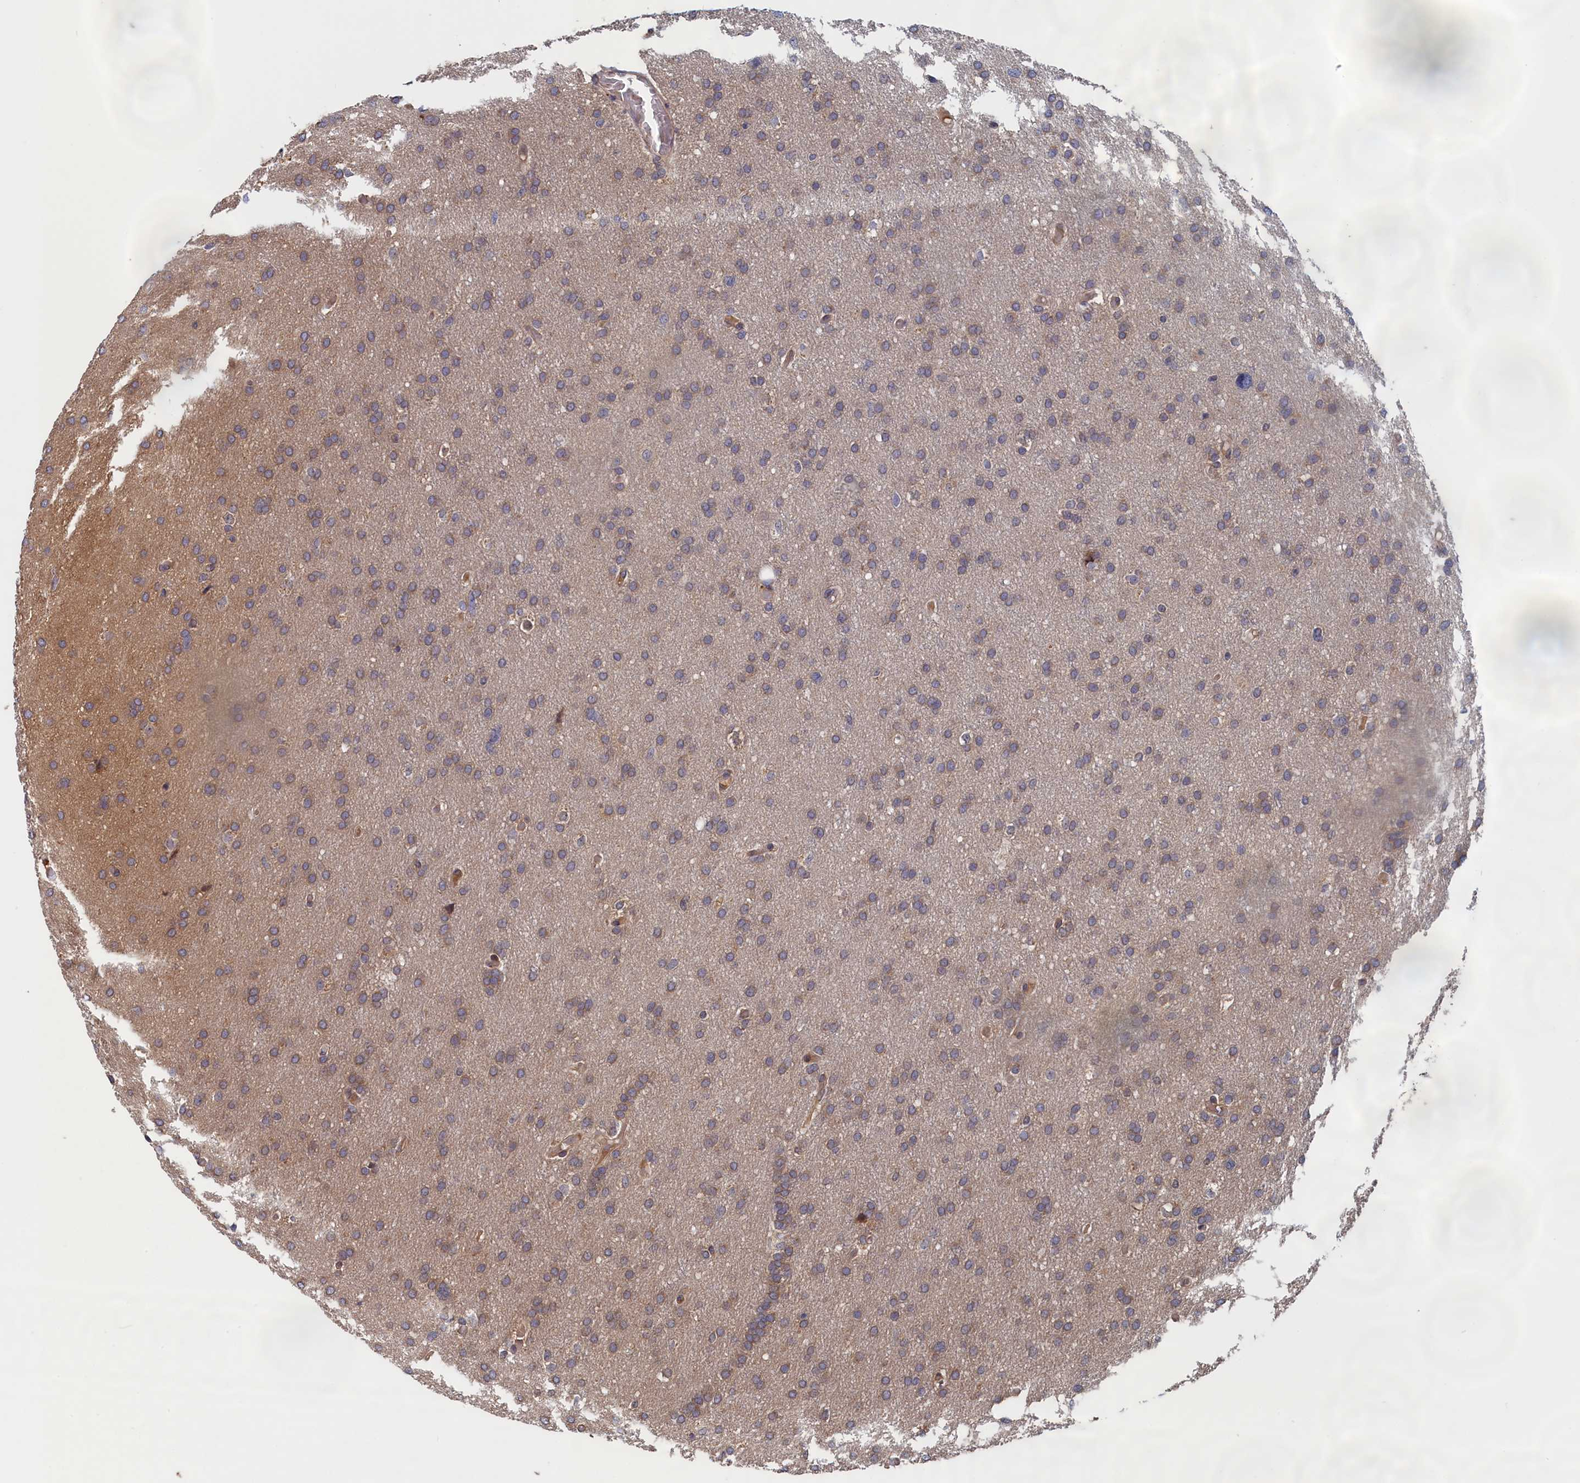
{"staining": {"intensity": "weak", "quantity": "<25%", "location": "cytoplasmic/membranous"}, "tissue": "glioma", "cell_type": "Tumor cells", "image_type": "cancer", "snomed": [{"axis": "morphology", "description": "Glioma, malignant, High grade"}, {"axis": "topography", "description": "Cerebral cortex"}], "caption": "Immunohistochemistry (IHC) of high-grade glioma (malignant) displays no positivity in tumor cells.", "gene": "TRAPPC2L", "patient": {"sex": "female", "age": 36}}